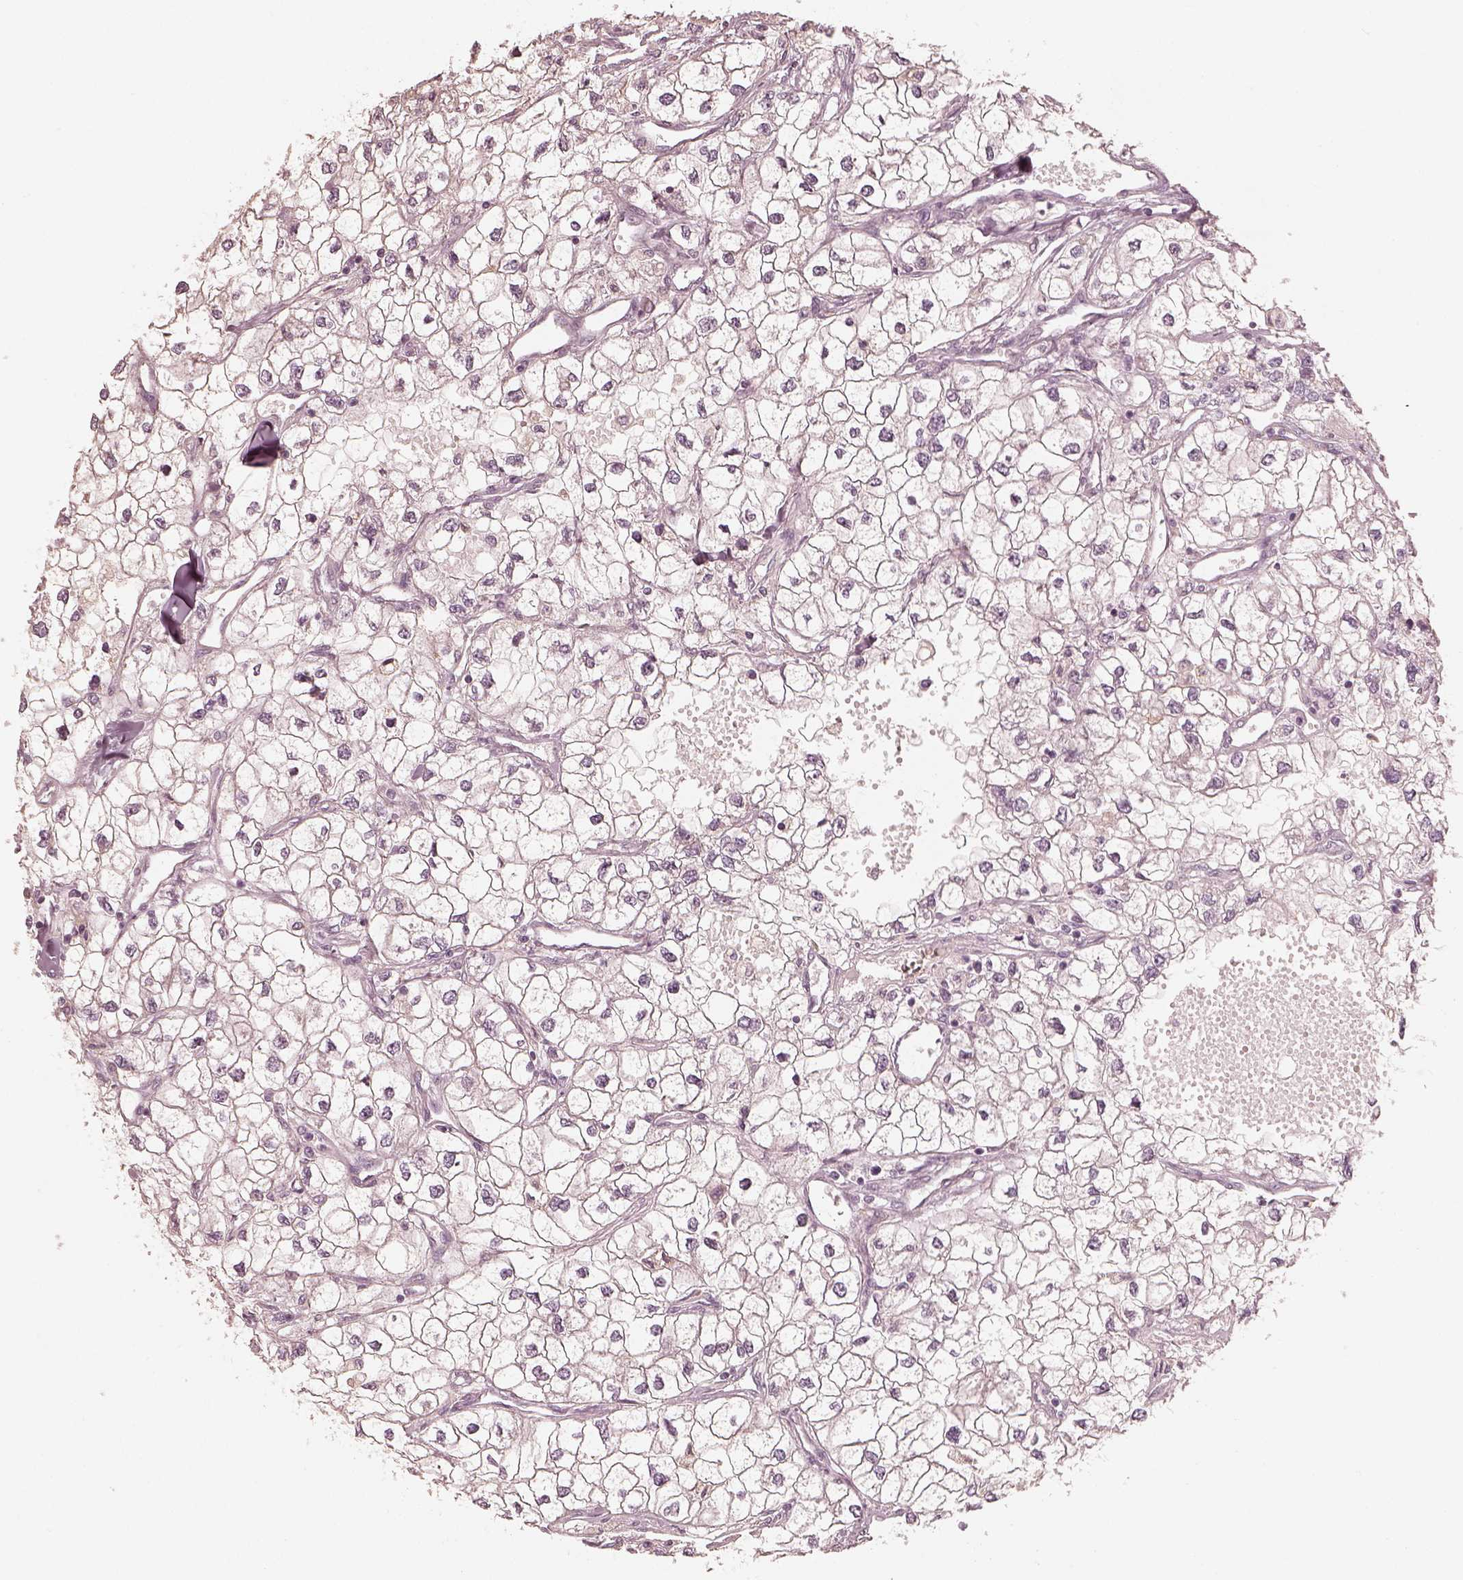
{"staining": {"intensity": "negative", "quantity": "none", "location": "none"}, "tissue": "renal cancer", "cell_type": "Tumor cells", "image_type": "cancer", "snomed": [{"axis": "morphology", "description": "Adenocarcinoma, NOS"}, {"axis": "topography", "description": "Kidney"}], "caption": "High power microscopy image of an immunohistochemistry photomicrograph of renal cancer (adenocarcinoma), revealing no significant expression in tumor cells. (DAB (3,3'-diaminobenzidine) immunohistochemistry with hematoxylin counter stain).", "gene": "KCNJ9", "patient": {"sex": "male", "age": 59}}